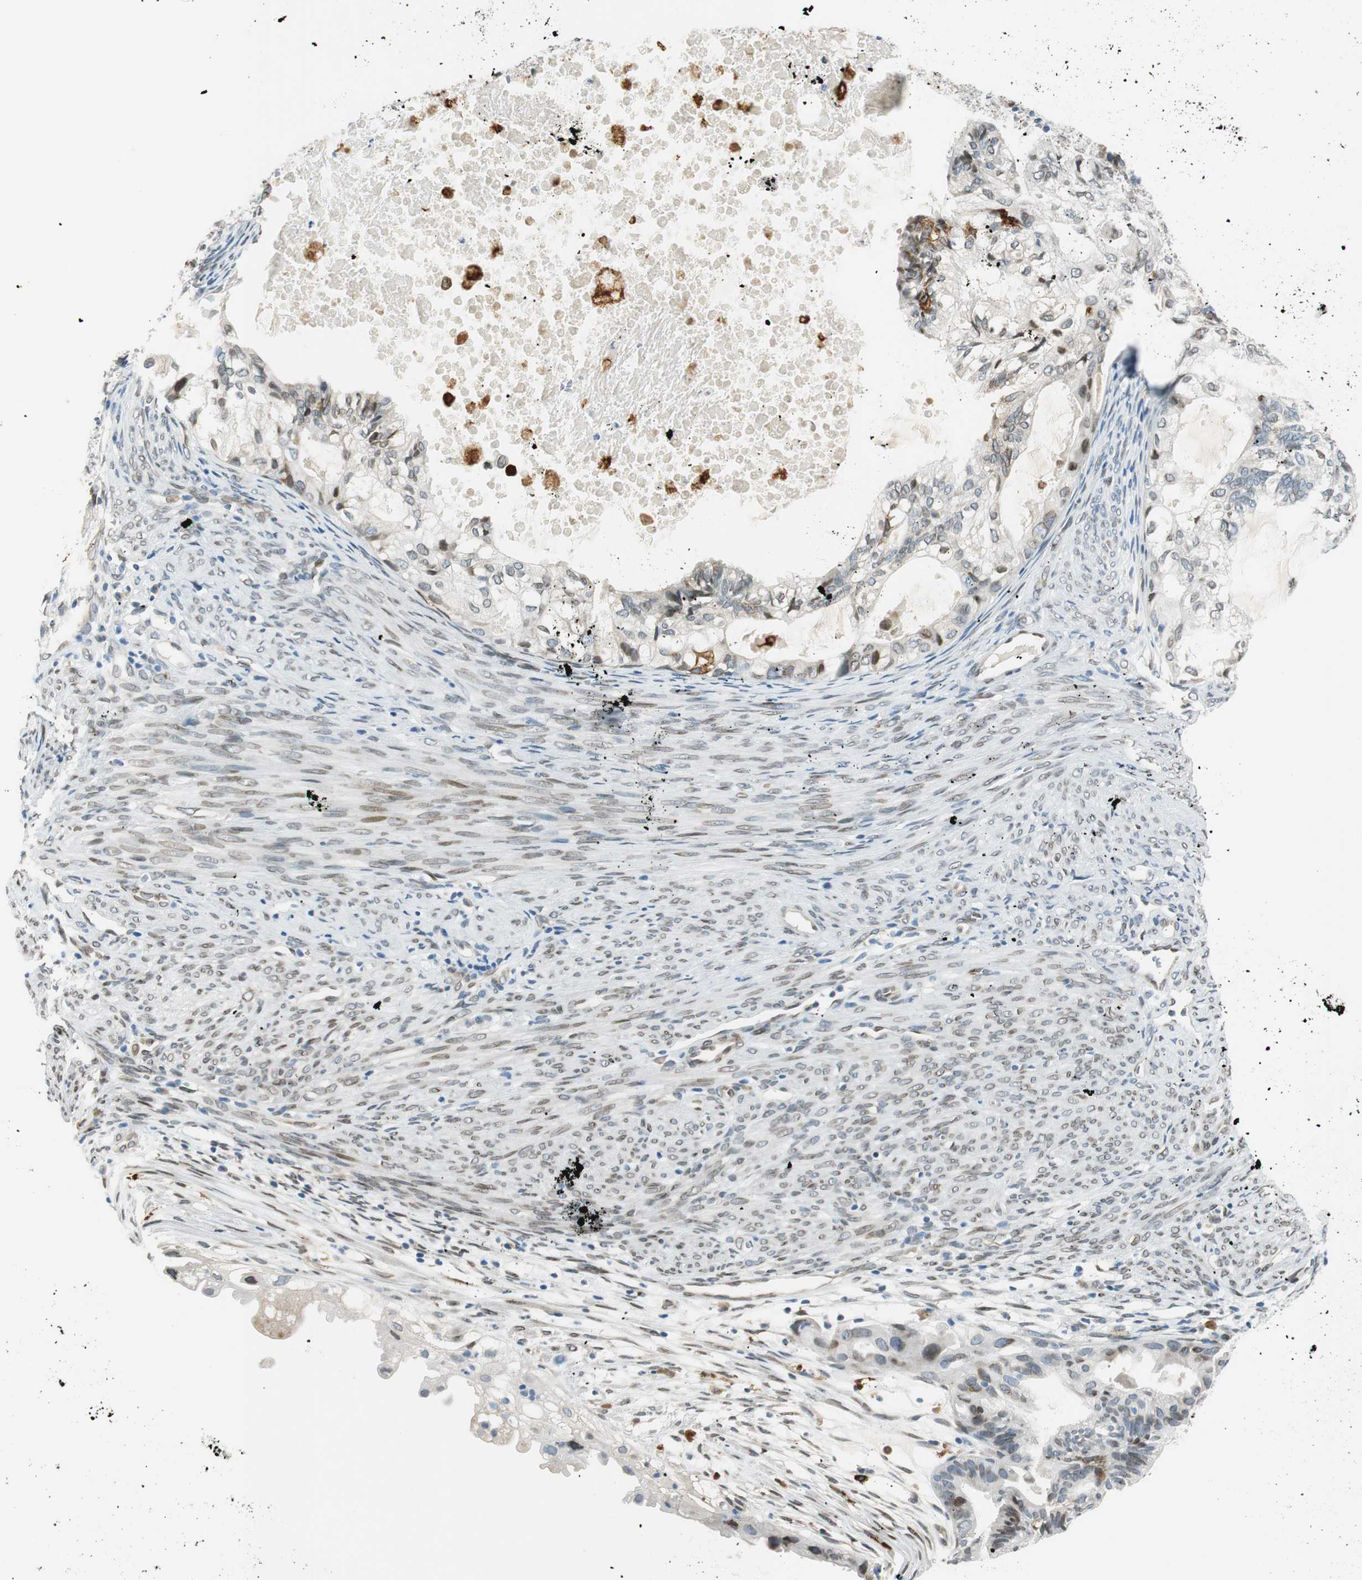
{"staining": {"intensity": "weak", "quantity": "<25%", "location": "cytoplasmic/membranous"}, "tissue": "cervical cancer", "cell_type": "Tumor cells", "image_type": "cancer", "snomed": [{"axis": "morphology", "description": "Normal tissue, NOS"}, {"axis": "morphology", "description": "Adenocarcinoma, NOS"}, {"axis": "topography", "description": "Cervix"}, {"axis": "topography", "description": "Endometrium"}], "caption": "IHC of adenocarcinoma (cervical) displays no expression in tumor cells.", "gene": "TMEM260", "patient": {"sex": "female", "age": 86}}